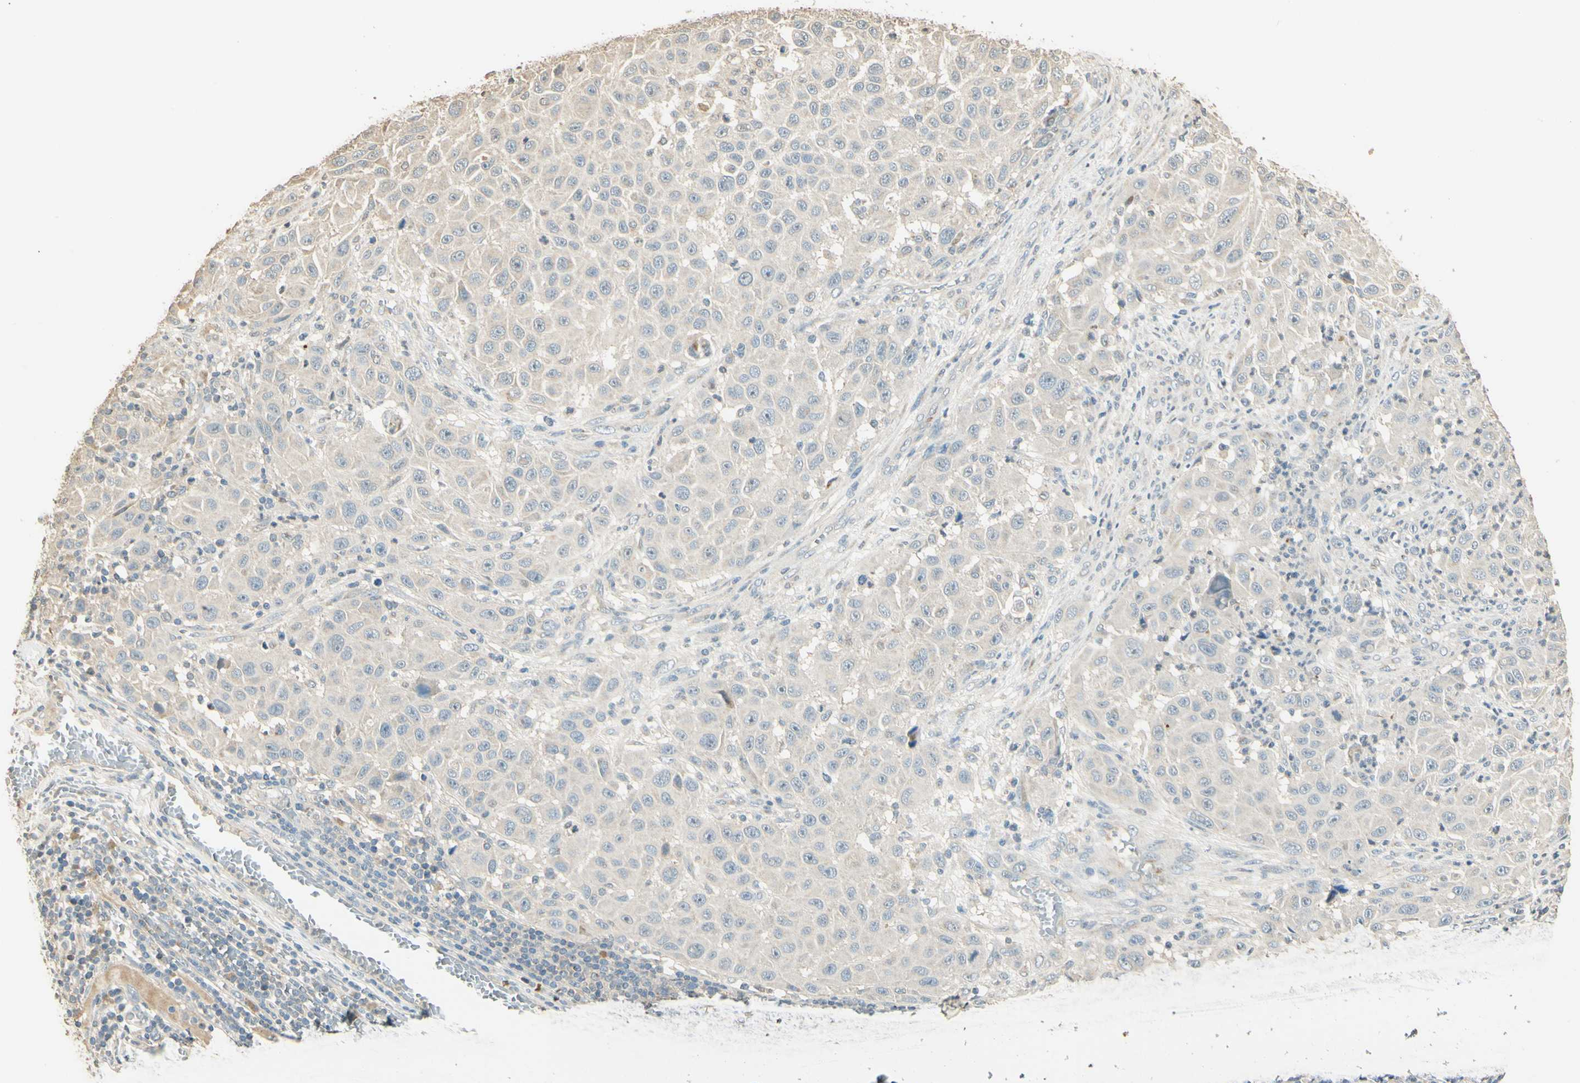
{"staining": {"intensity": "weak", "quantity": "25%-75%", "location": "cytoplasmic/membranous"}, "tissue": "melanoma", "cell_type": "Tumor cells", "image_type": "cancer", "snomed": [{"axis": "morphology", "description": "Malignant melanoma, Metastatic site"}, {"axis": "topography", "description": "Lymph node"}], "caption": "This is a photomicrograph of immunohistochemistry (IHC) staining of malignant melanoma (metastatic site), which shows weak expression in the cytoplasmic/membranous of tumor cells.", "gene": "UXS1", "patient": {"sex": "male", "age": 61}}